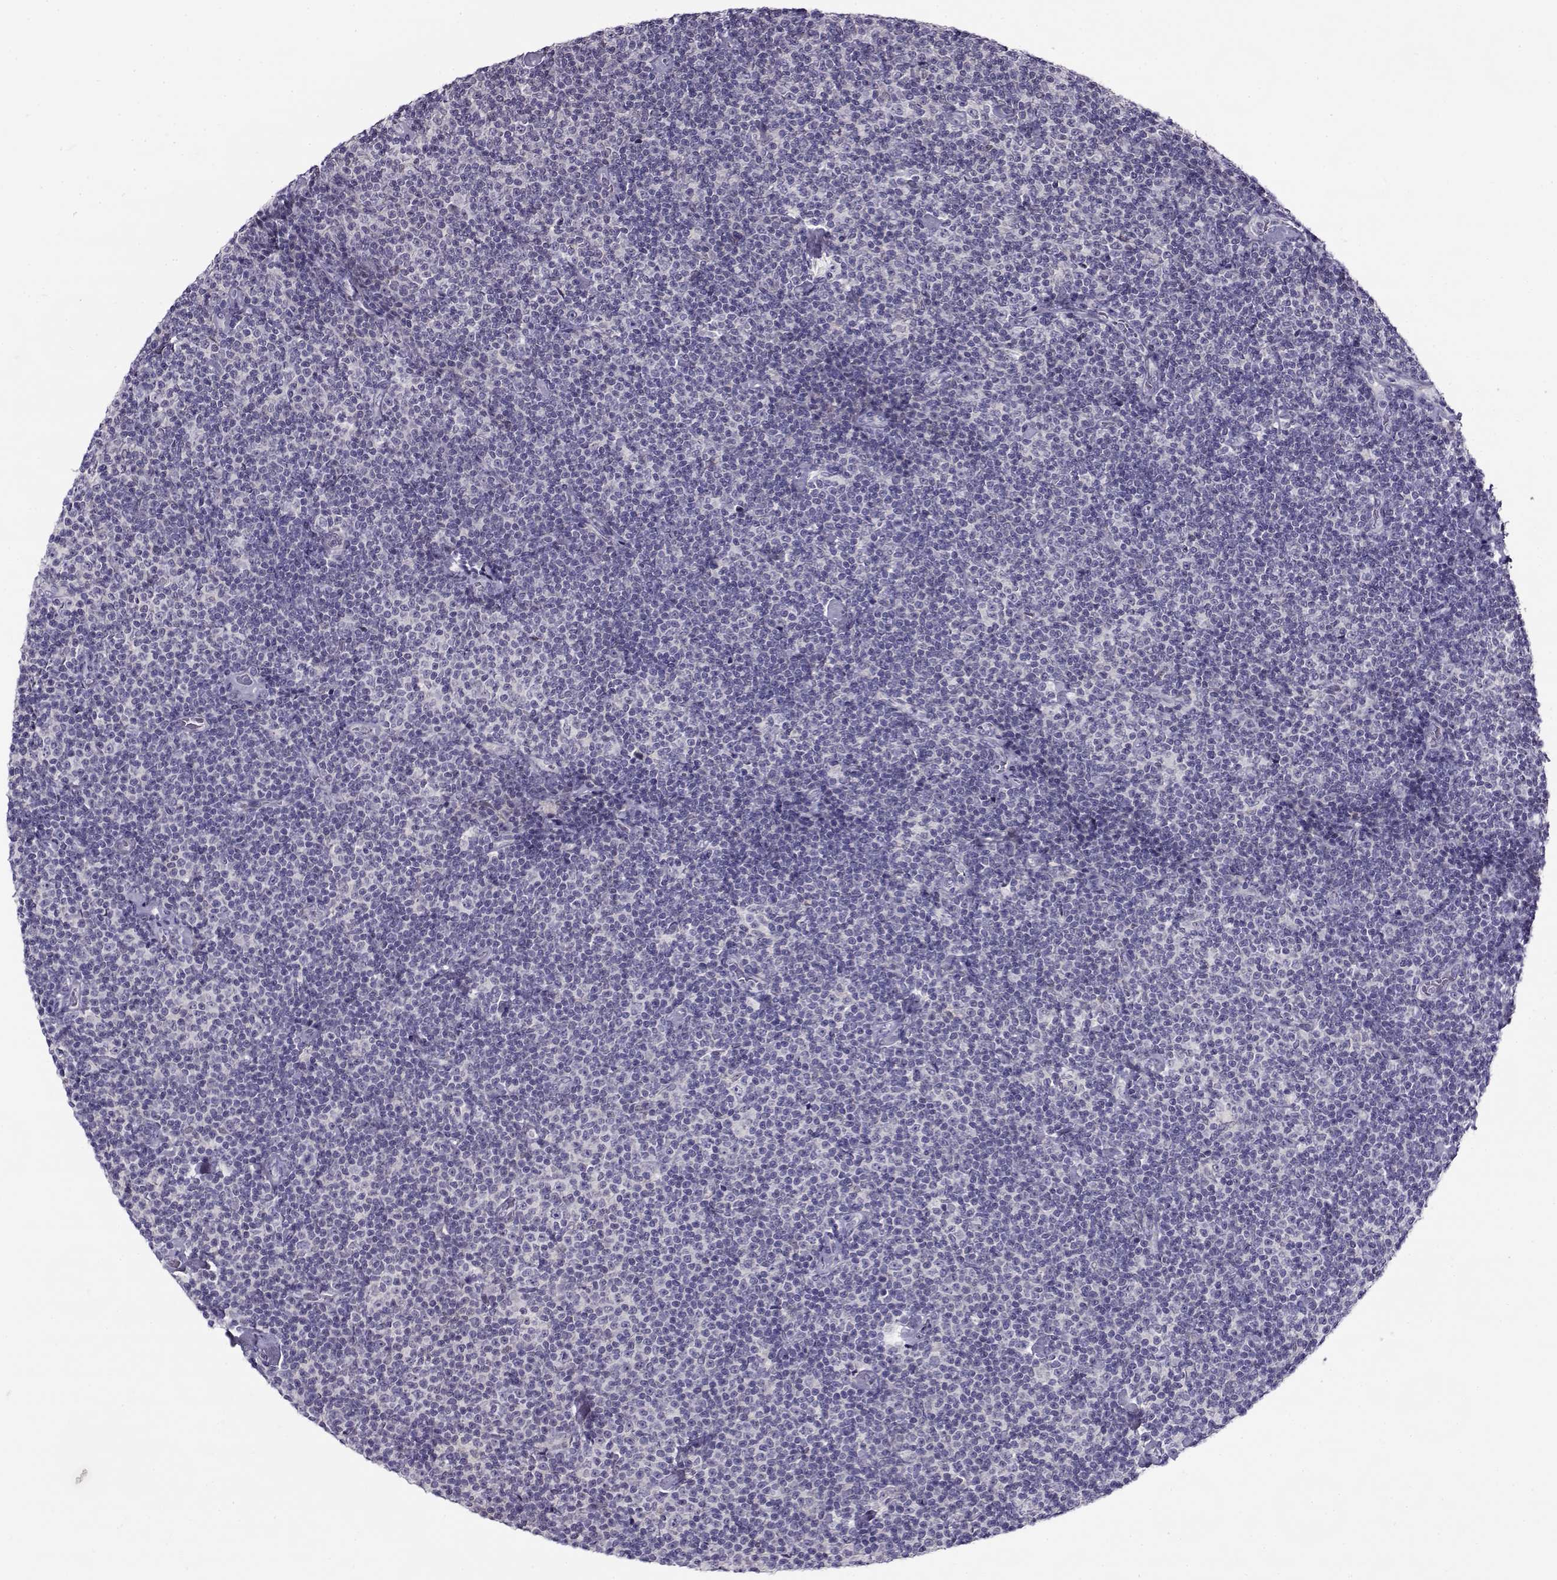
{"staining": {"intensity": "negative", "quantity": "none", "location": "none"}, "tissue": "lymphoma", "cell_type": "Tumor cells", "image_type": "cancer", "snomed": [{"axis": "morphology", "description": "Malignant lymphoma, non-Hodgkin's type, Low grade"}, {"axis": "topography", "description": "Lymph node"}], "caption": "Low-grade malignant lymphoma, non-Hodgkin's type was stained to show a protein in brown. There is no significant expression in tumor cells.", "gene": "FEZF1", "patient": {"sex": "male", "age": 81}}